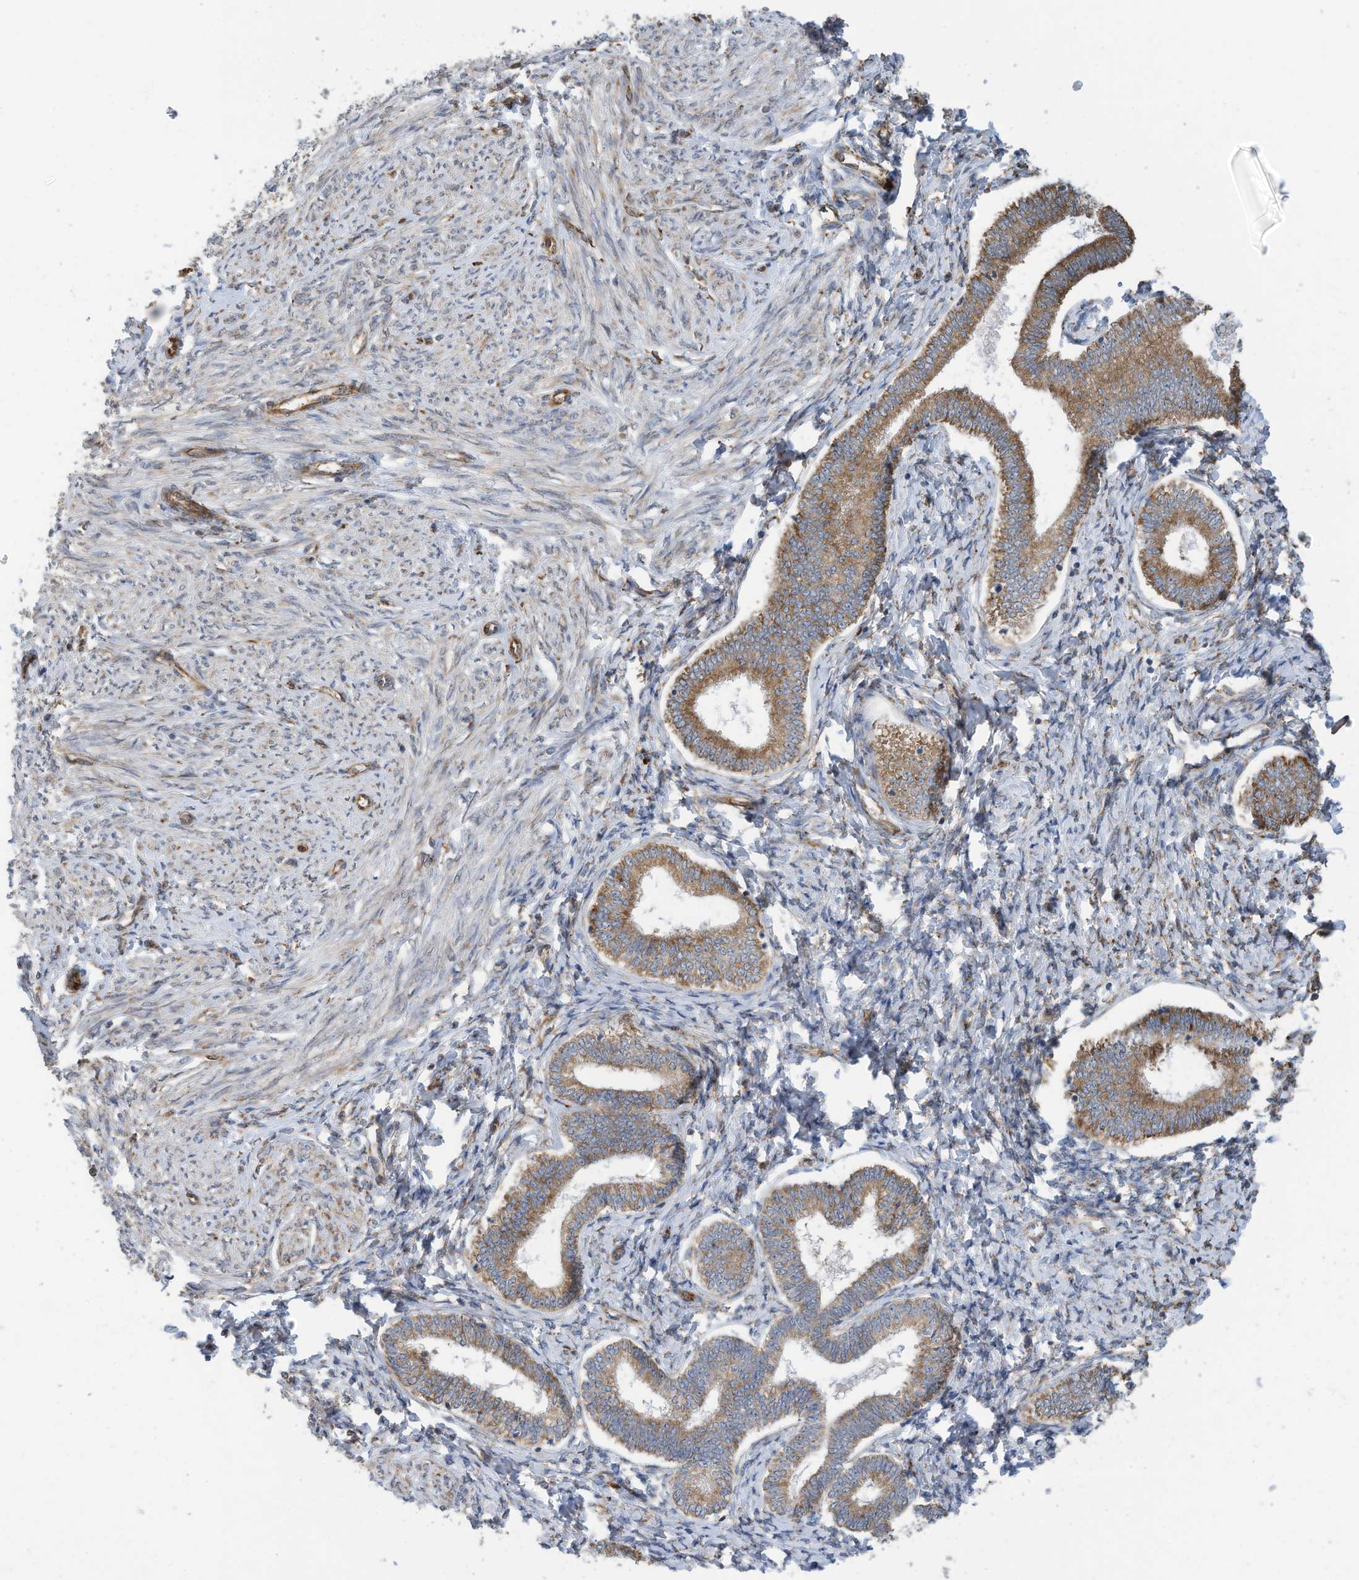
{"staining": {"intensity": "strong", "quantity": "25%-75%", "location": "cytoplasmic/membranous"}, "tissue": "endometrium", "cell_type": "Cells in endometrial stroma", "image_type": "normal", "snomed": [{"axis": "morphology", "description": "Normal tissue, NOS"}, {"axis": "topography", "description": "Endometrium"}], "caption": "Immunohistochemical staining of benign endometrium reveals 25%-75% levels of strong cytoplasmic/membranous protein staining in approximately 25%-75% of cells in endometrial stroma. Immunohistochemistry (ihc) stains the protein of interest in brown and the nuclei are stained blue.", "gene": "ZBTB45", "patient": {"sex": "female", "age": 72}}